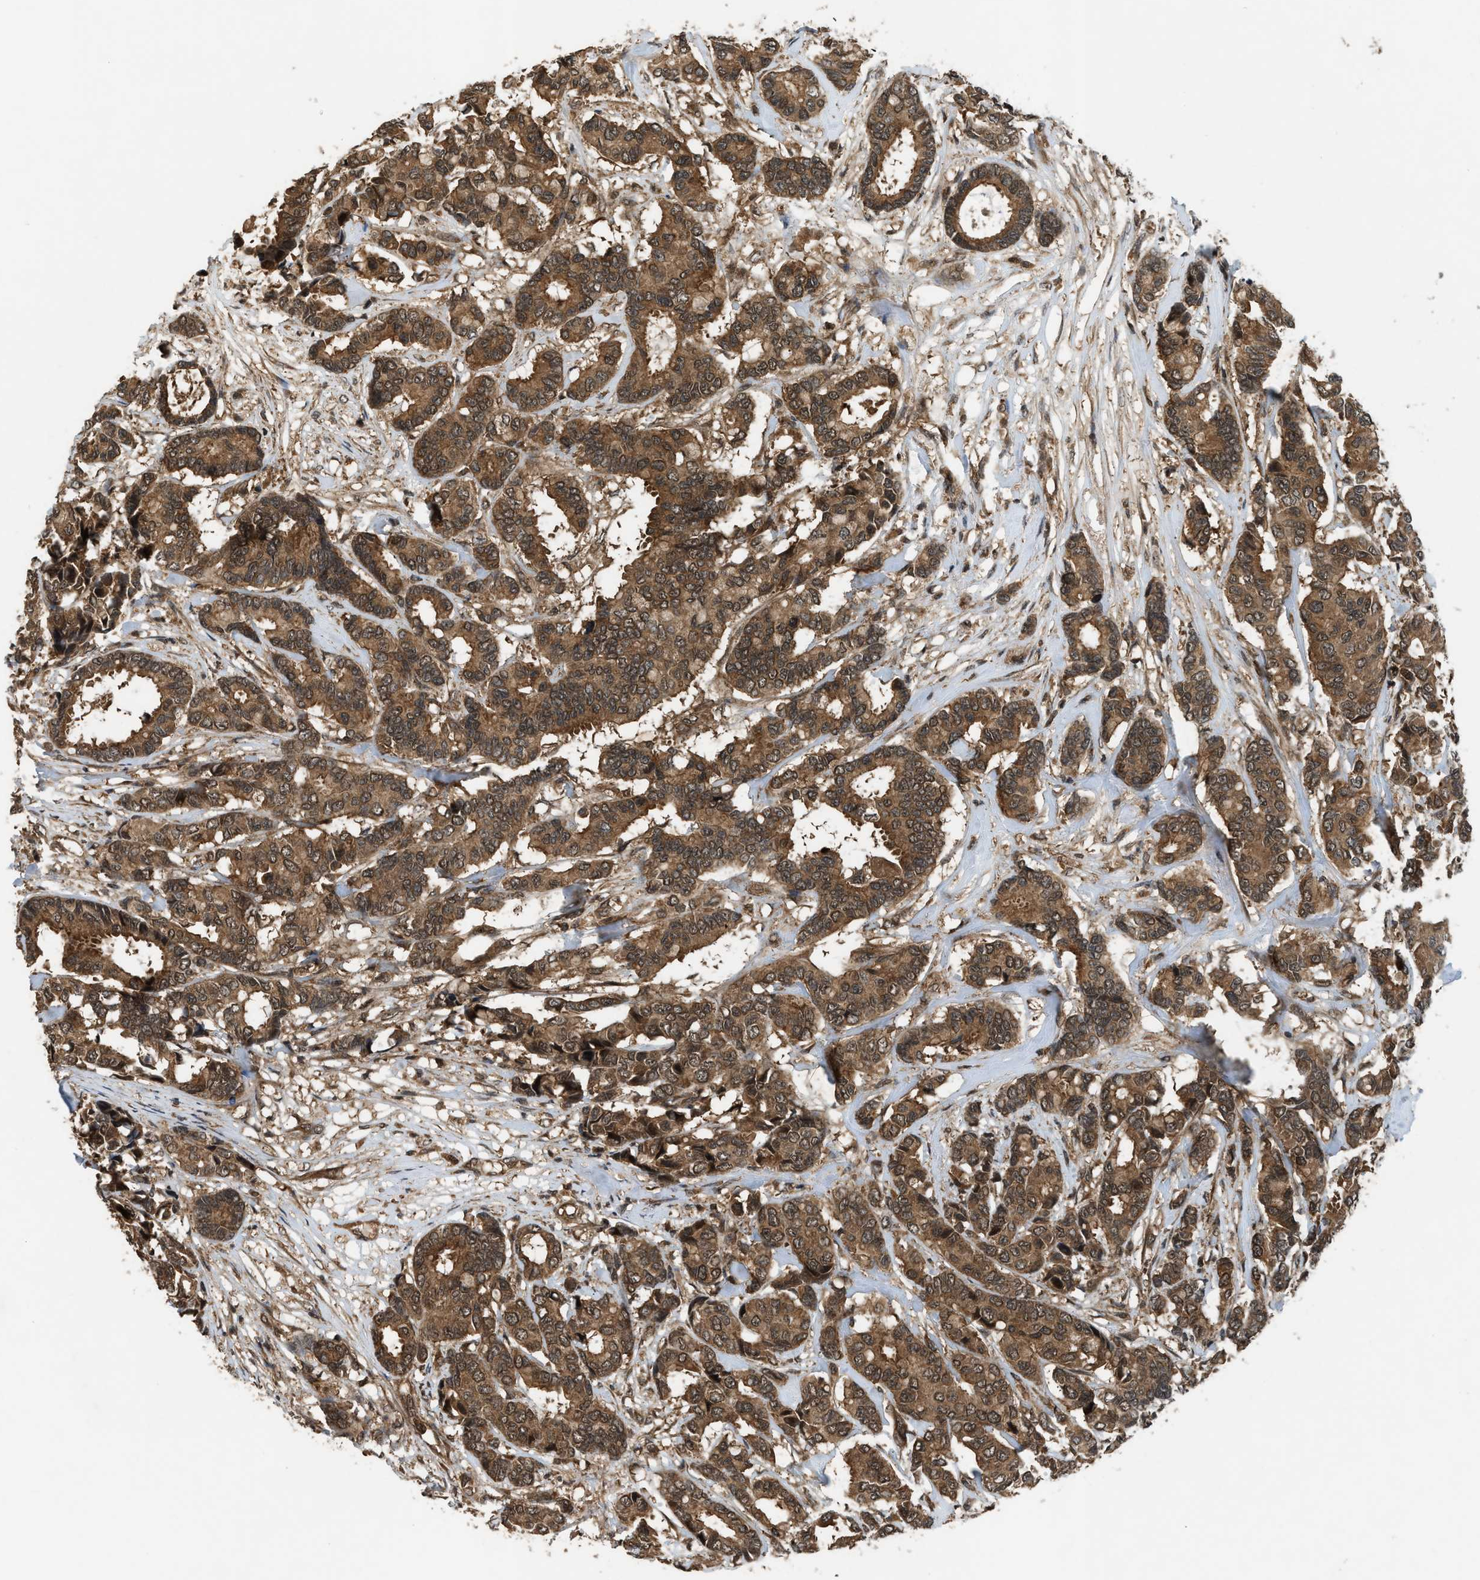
{"staining": {"intensity": "moderate", "quantity": ">75%", "location": "cytoplasmic/membranous"}, "tissue": "breast cancer", "cell_type": "Tumor cells", "image_type": "cancer", "snomed": [{"axis": "morphology", "description": "Duct carcinoma"}, {"axis": "topography", "description": "Breast"}], "caption": "Tumor cells demonstrate moderate cytoplasmic/membranous expression in approximately >75% of cells in breast cancer.", "gene": "RPS6KB1", "patient": {"sex": "female", "age": 87}}